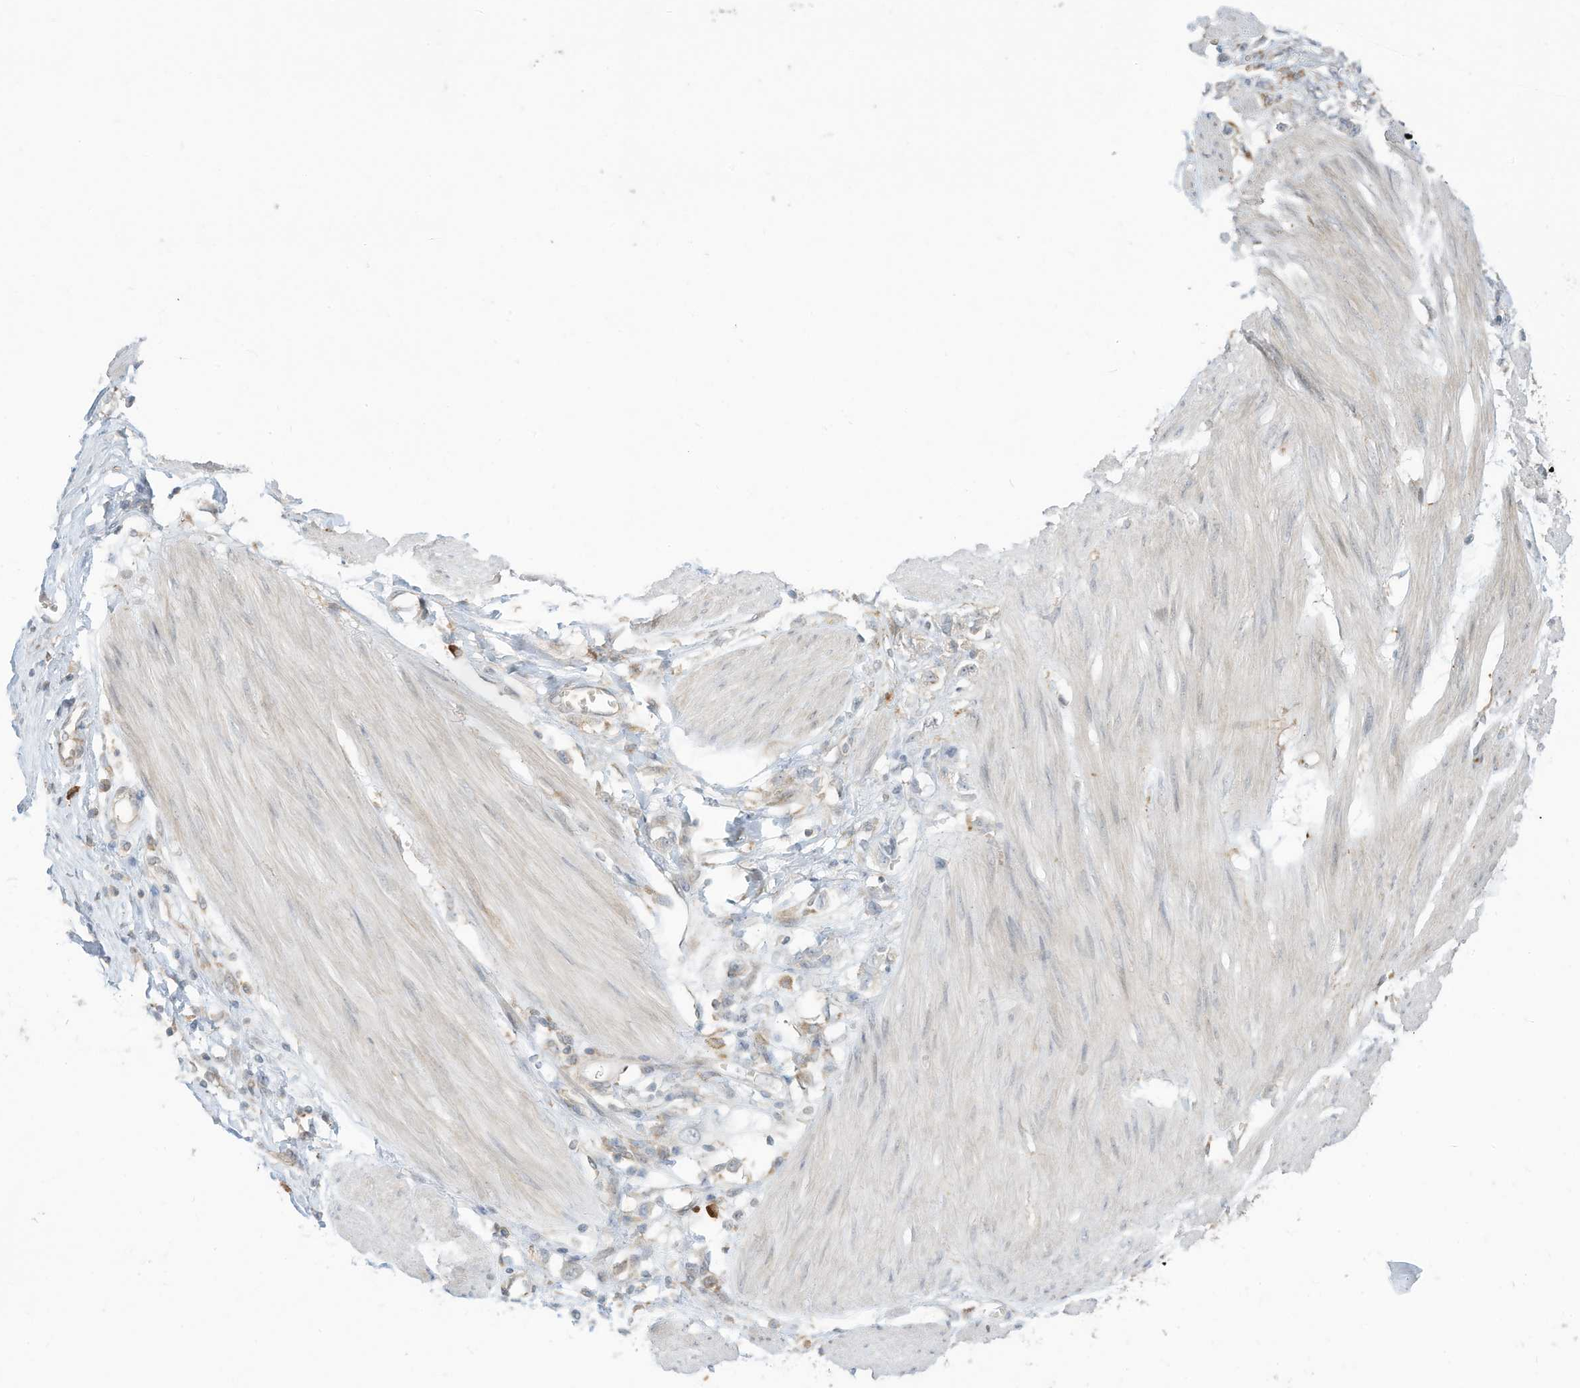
{"staining": {"intensity": "weak", "quantity": "<25%", "location": "cytoplasmic/membranous"}, "tissue": "stomach cancer", "cell_type": "Tumor cells", "image_type": "cancer", "snomed": [{"axis": "morphology", "description": "Adenocarcinoma, NOS"}, {"axis": "topography", "description": "Stomach"}], "caption": "A high-resolution micrograph shows immunohistochemistry (IHC) staining of stomach cancer, which demonstrates no significant positivity in tumor cells.", "gene": "DZIP3", "patient": {"sex": "female", "age": 76}}